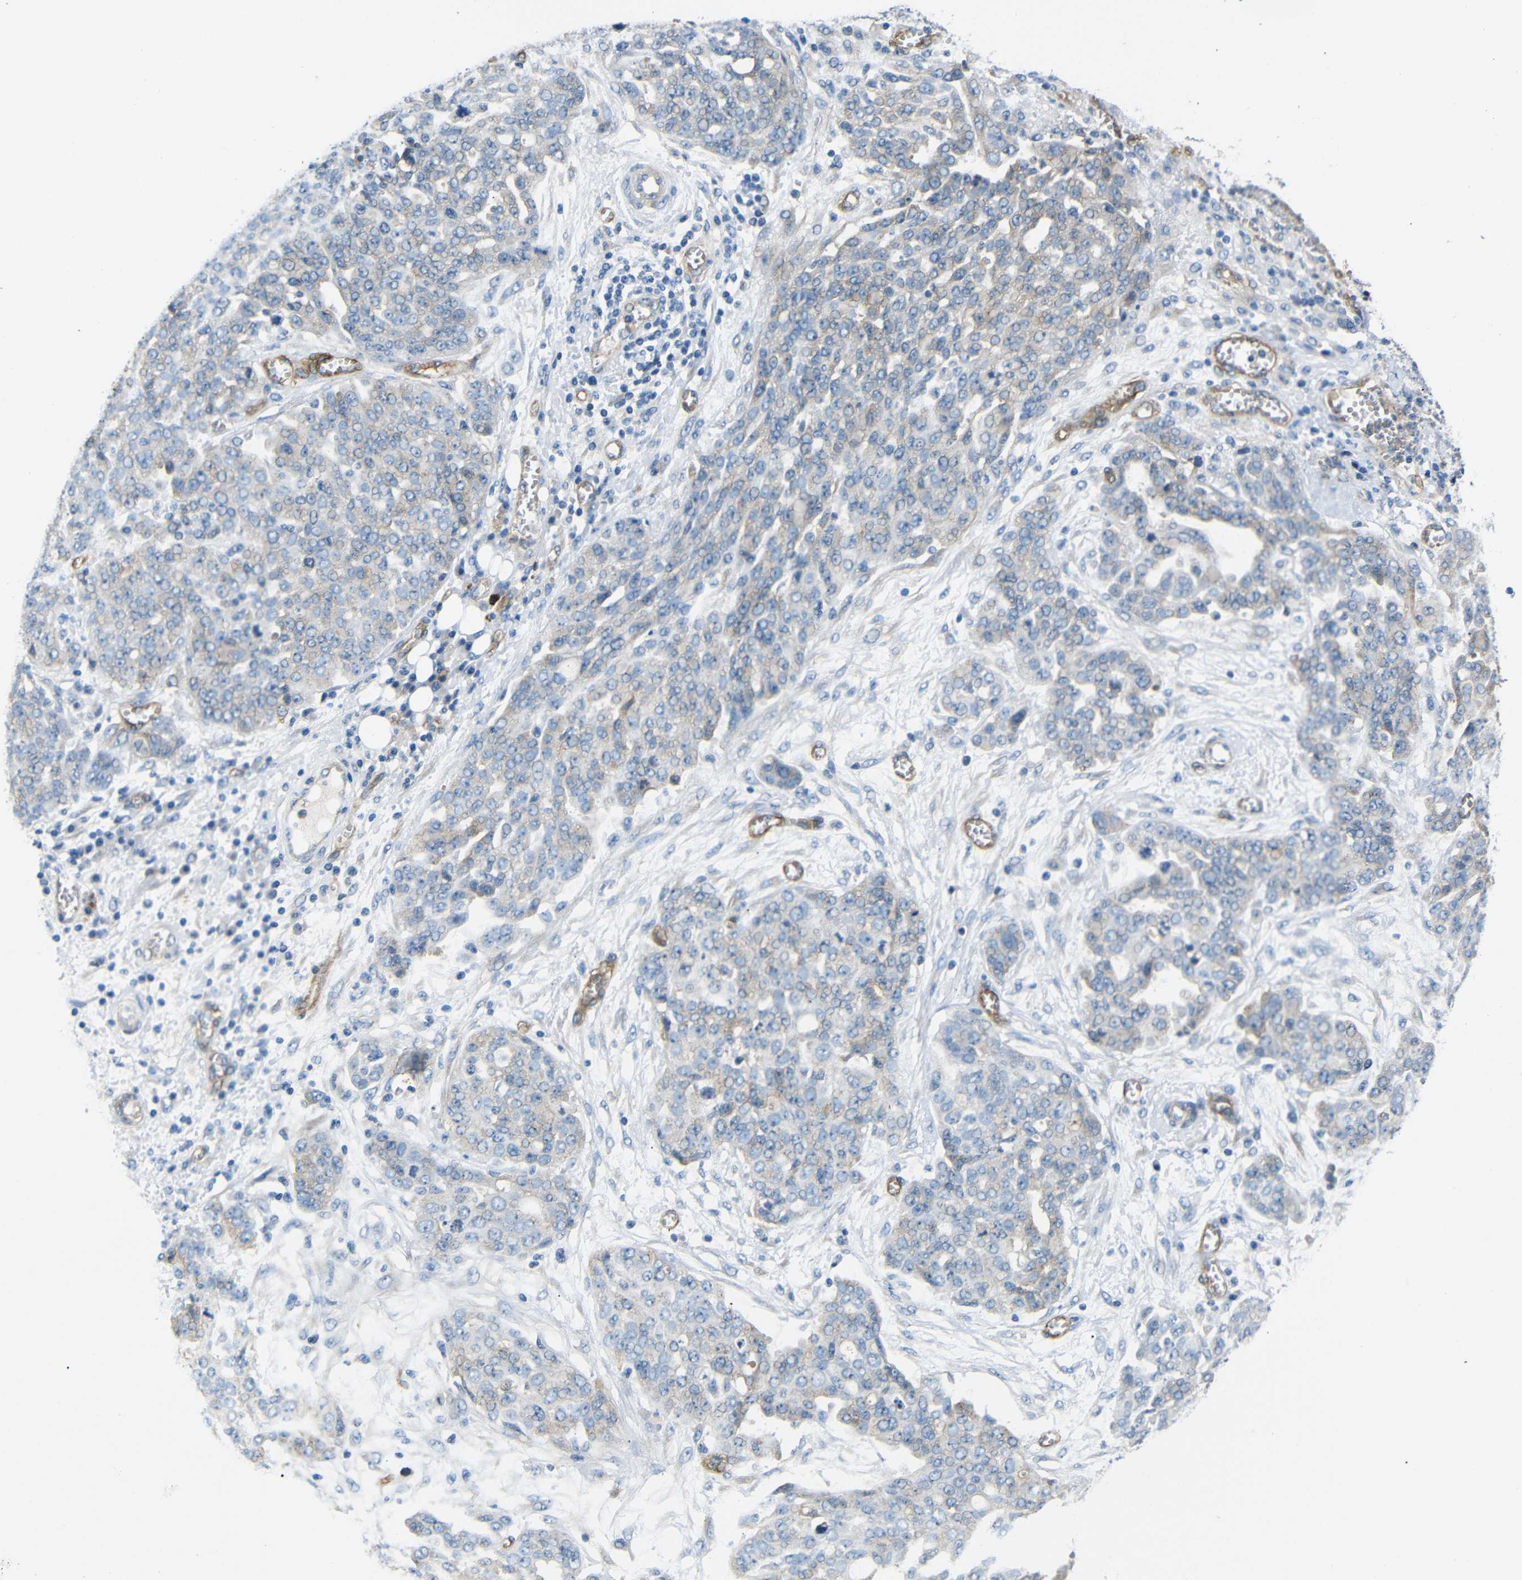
{"staining": {"intensity": "negative", "quantity": "none", "location": "none"}, "tissue": "ovarian cancer", "cell_type": "Tumor cells", "image_type": "cancer", "snomed": [{"axis": "morphology", "description": "Cystadenocarcinoma, serous, NOS"}, {"axis": "topography", "description": "Soft tissue"}, {"axis": "topography", "description": "Ovary"}], "caption": "An immunohistochemistry (IHC) photomicrograph of serous cystadenocarcinoma (ovarian) is shown. There is no staining in tumor cells of serous cystadenocarcinoma (ovarian).", "gene": "MYO1B", "patient": {"sex": "female", "age": 57}}